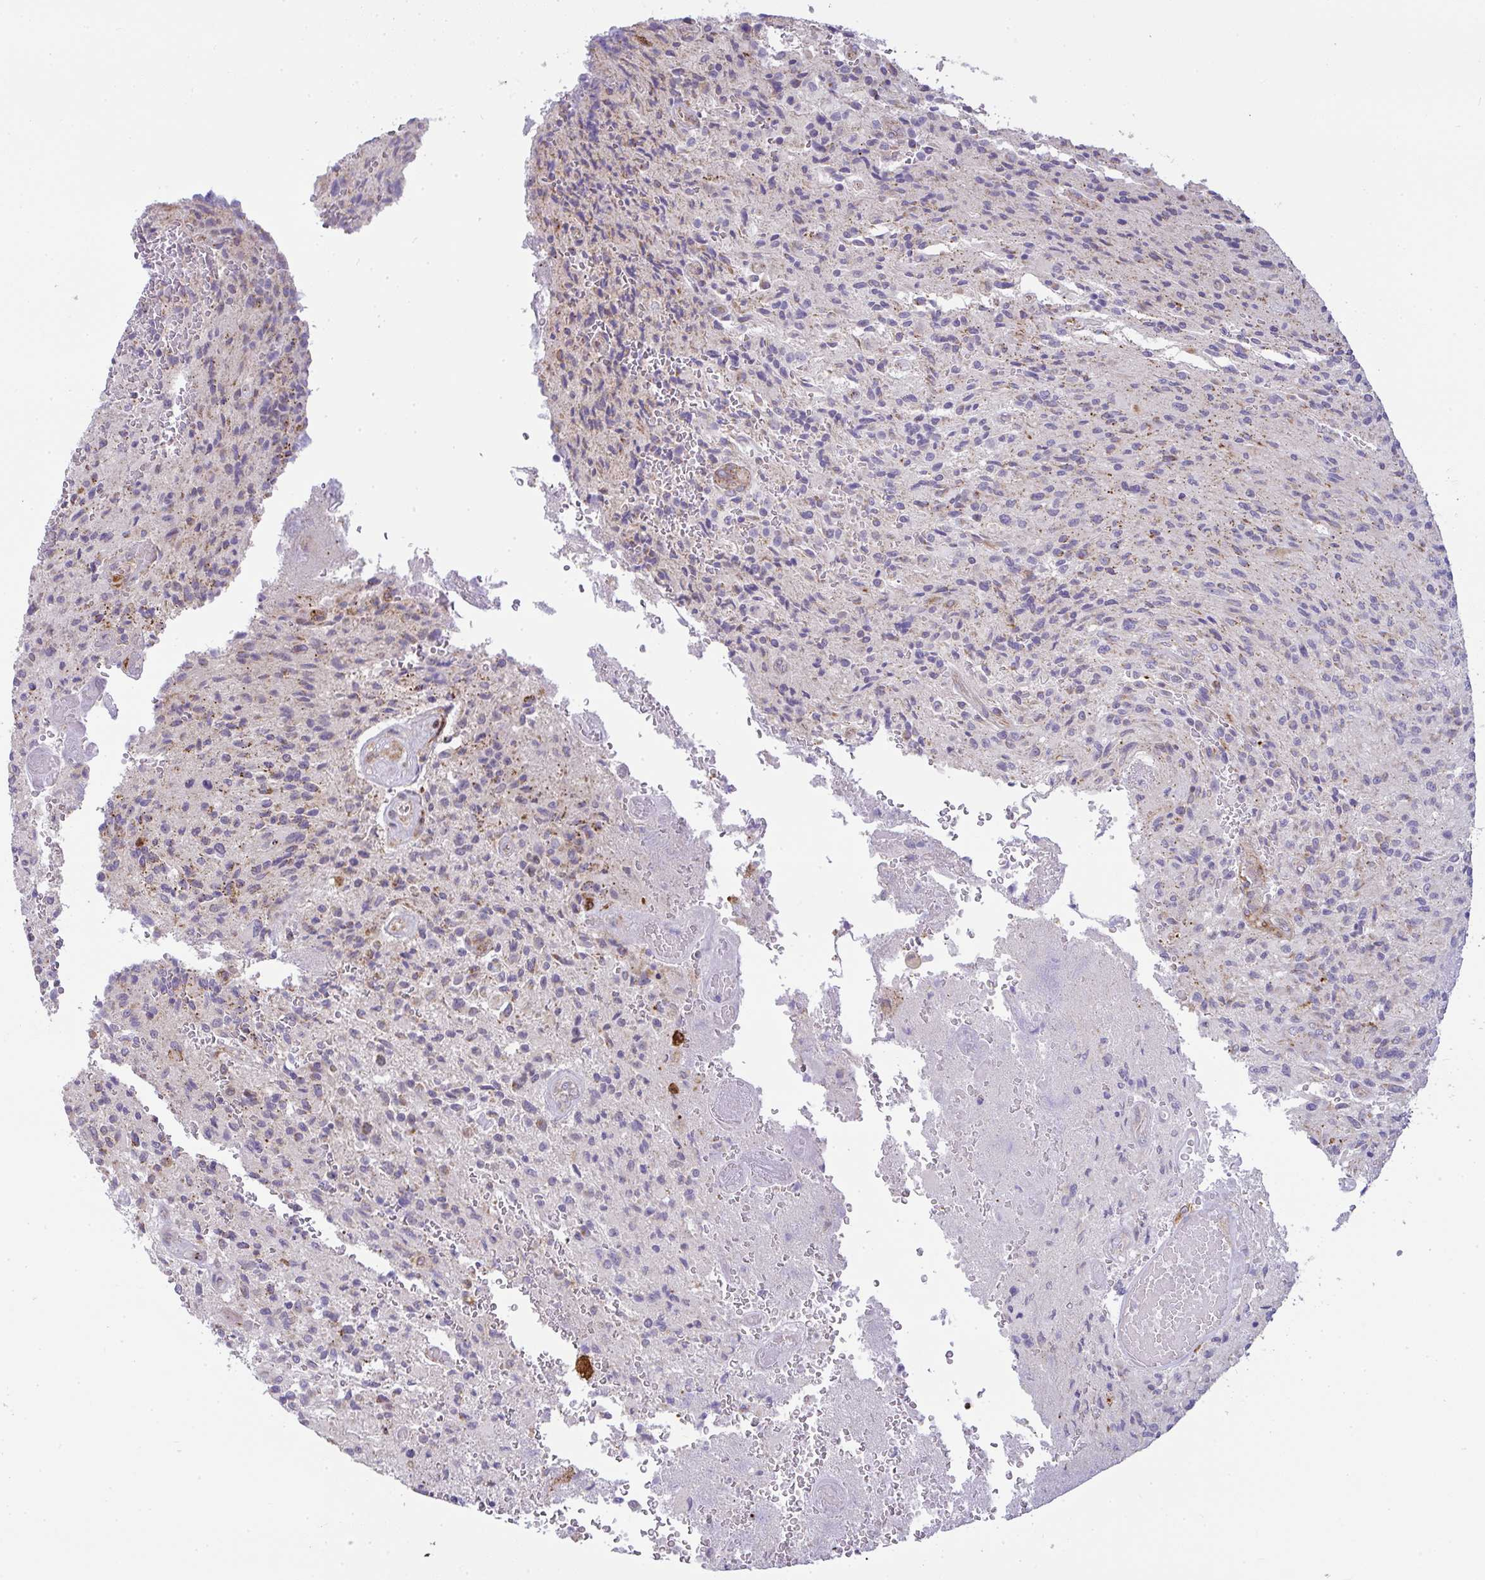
{"staining": {"intensity": "negative", "quantity": "none", "location": "none"}, "tissue": "glioma", "cell_type": "Tumor cells", "image_type": "cancer", "snomed": [{"axis": "morphology", "description": "Normal tissue, NOS"}, {"axis": "morphology", "description": "Glioma, malignant, High grade"}, {"axis": "topography", "description": "Cerebral cortex"}], "caption": "Image shows no significant protein positivity in tumor cells of glioma.", "gene": "SRRM4", "patient": {"sex": "male", "age": 56}}